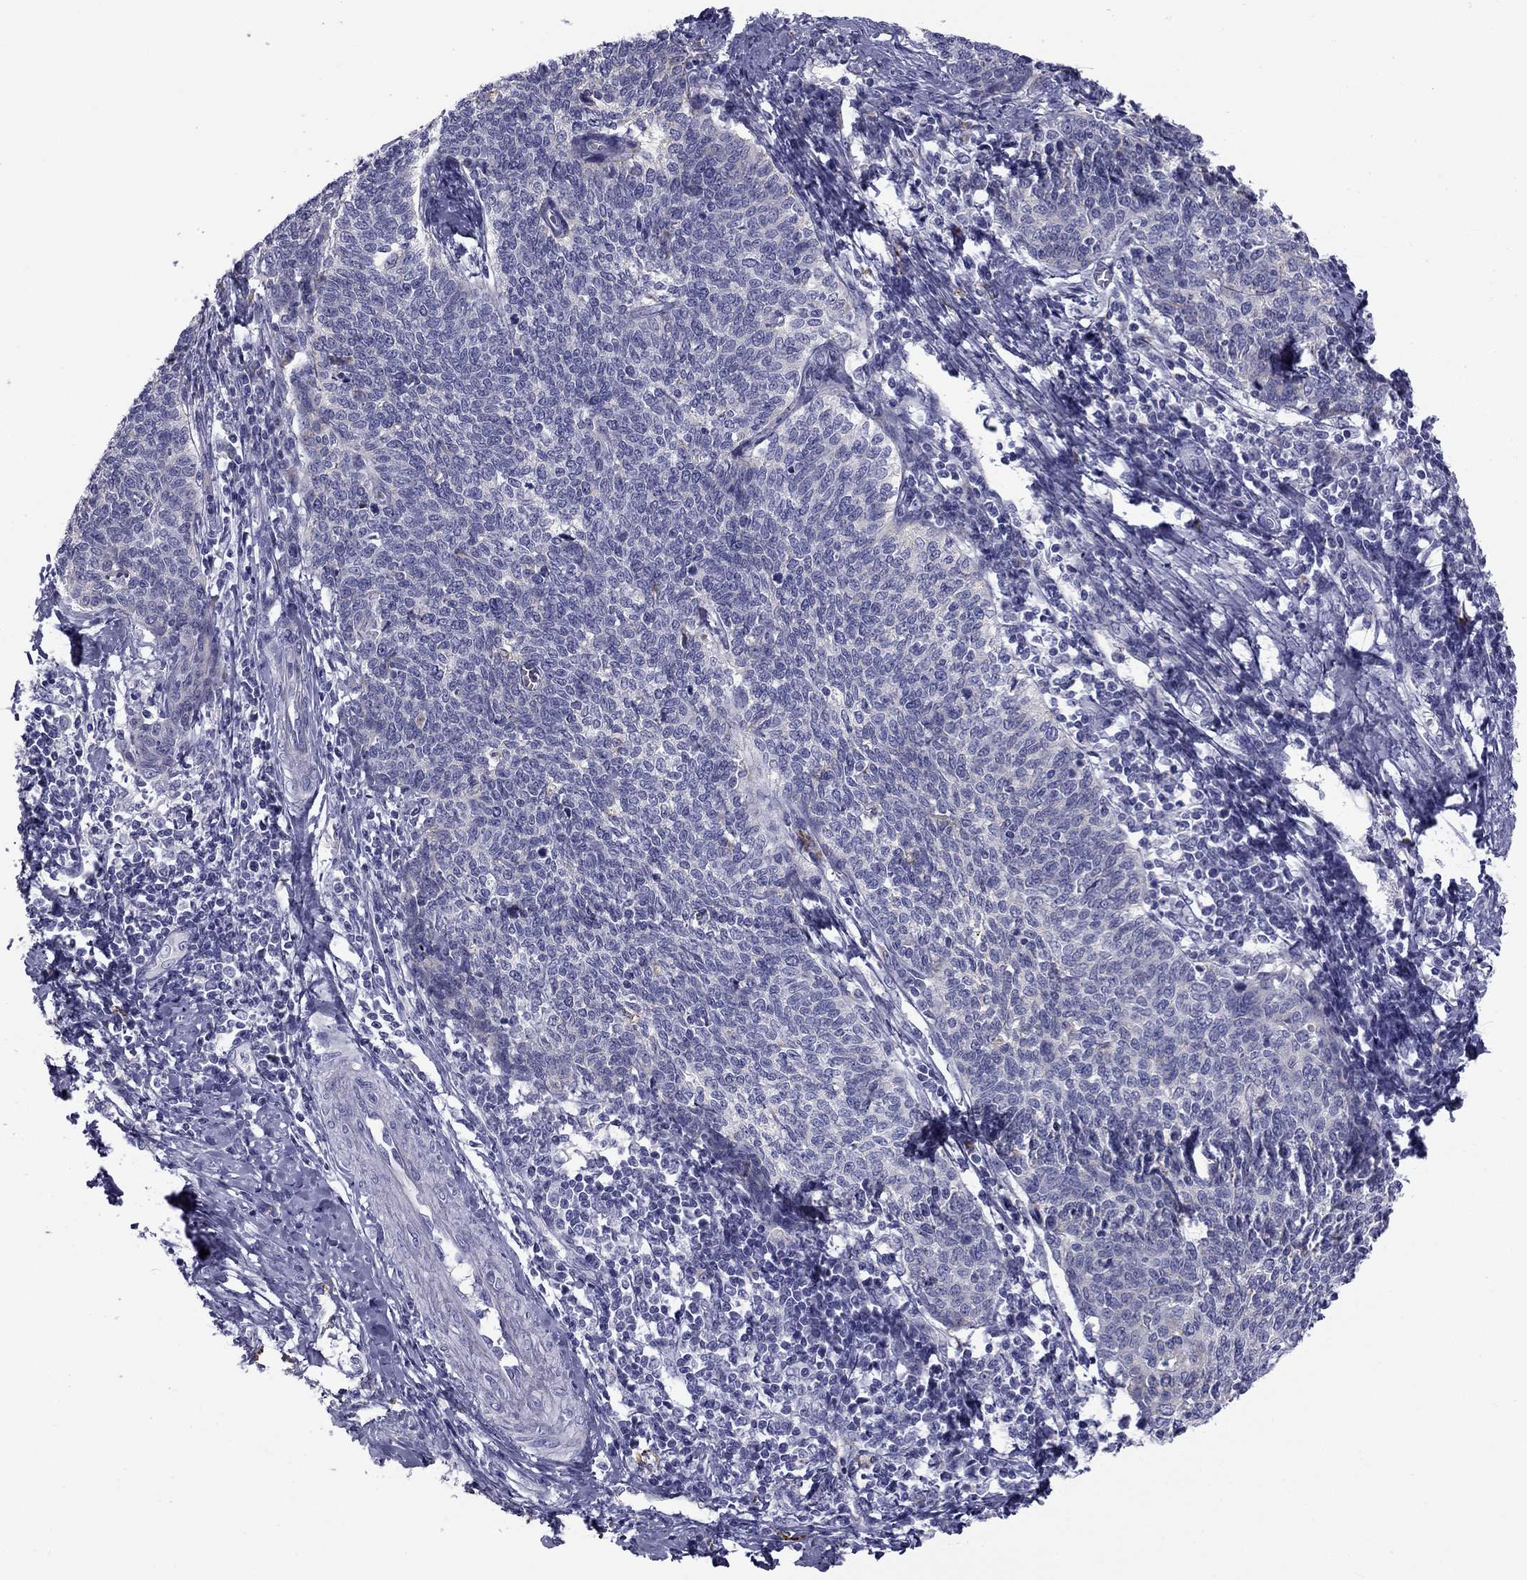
{"staining": {"intensity": "negative", "quantity": "none", "location": "none"}, "tissue": "cervical cancer", "cell_type": "Tumor cells", "image_type": "cancer", "snomed": [{"axis": "morphology", "description": "Squamous cell carcinoma, NOS"}, {"axis": "topography", "description": "Cervix"}], "caption": "Immunohistochemistry (IHC) image of human squamous cell carcinoma (cervical) stained for a protein (brown), which exhibits no positivity in tumor cells.", "gene": "CLPSL2", "patient": {"sex": "female", "age": 39}}